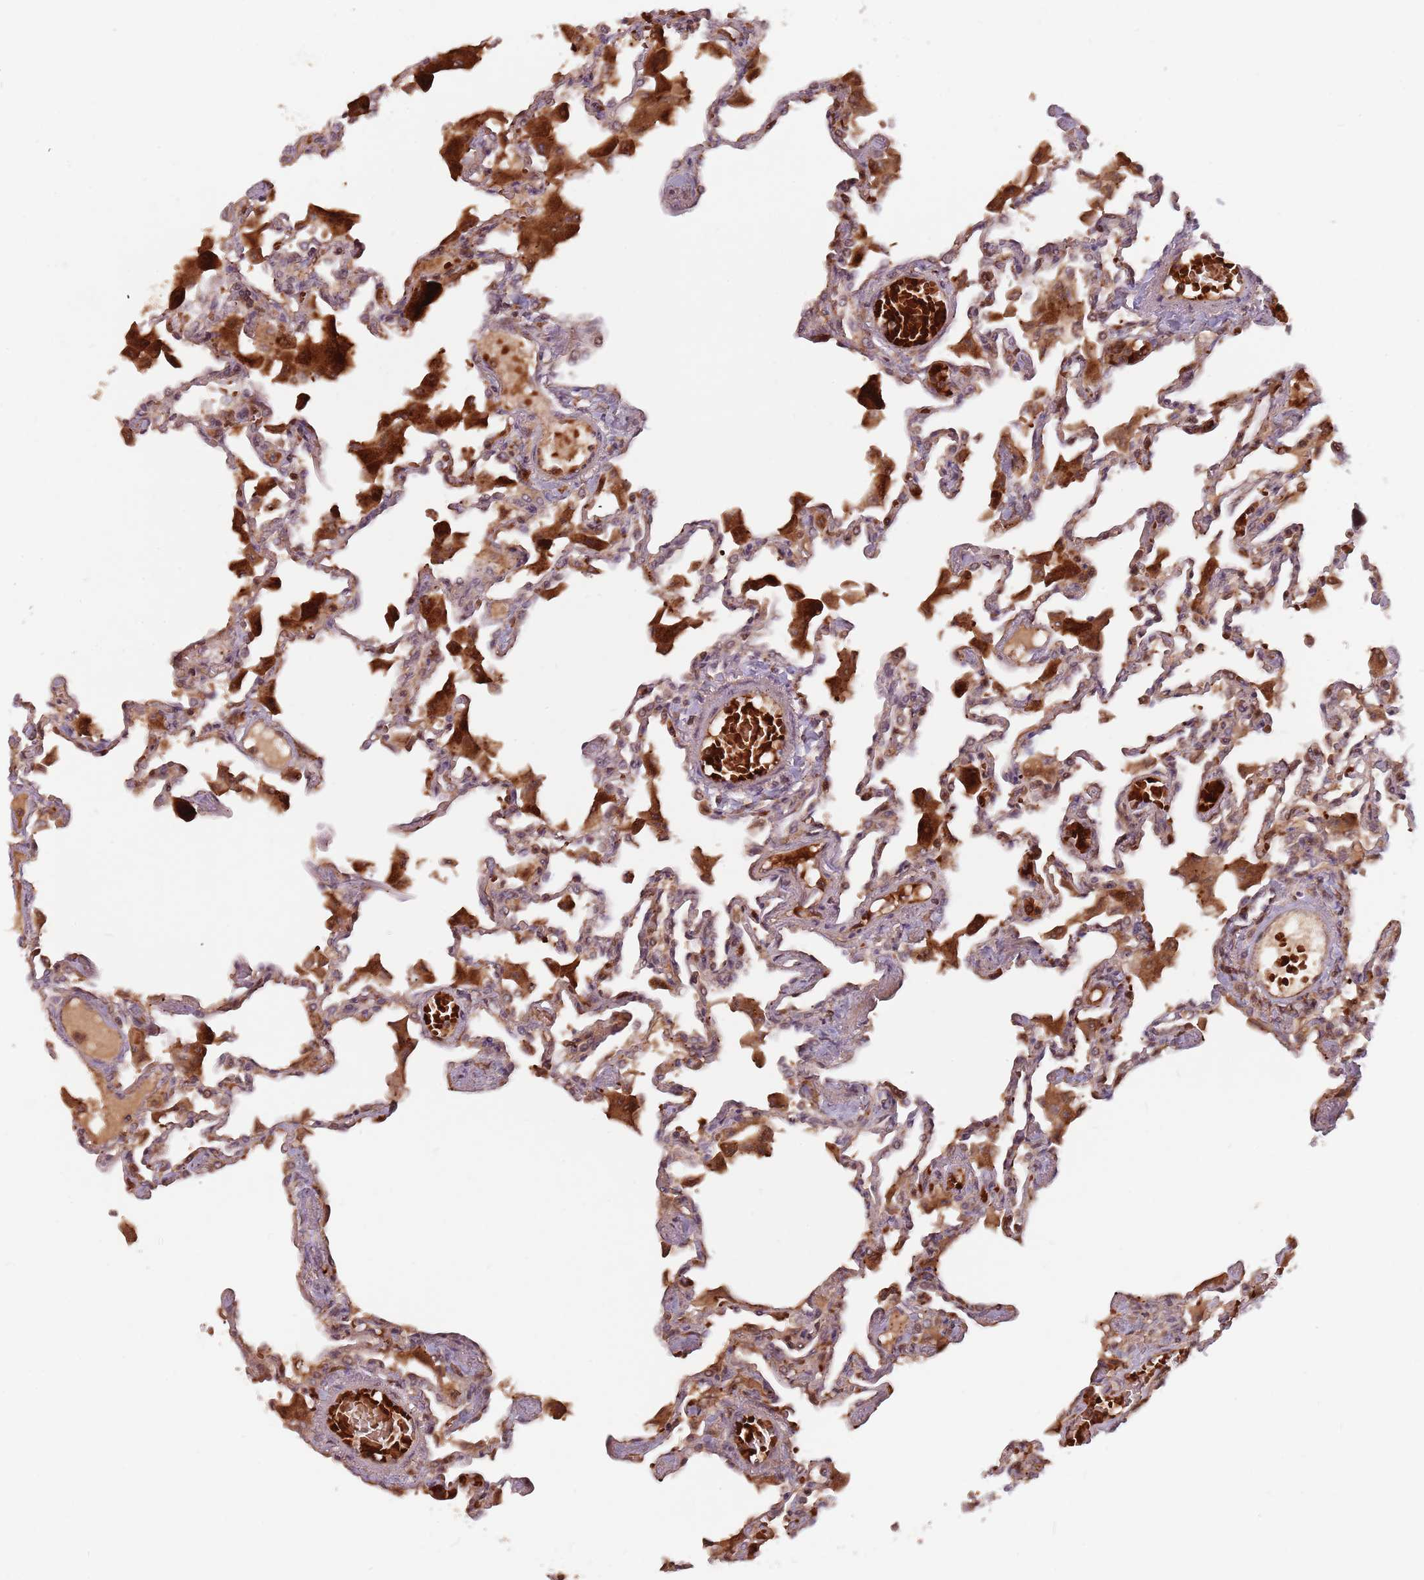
{"staining": {"intensity": "weak", "quantity": "25%-75%", "location": "cytoplasmic/membranous"}, "tissue": "lung", "cell_type": "Alveolar cells", "image_type": "normal", "snomed": [{"axis": "morphology", "description": "Normal tissue, NOS"}, {"axis": "topography", "description": "Bronchus"}, {"axis": "topography", "description": "Lung"}], "caption": "Immunohistochemistry photomicrograph of unremarkable human lung stained for a protein (brown), which displays low levels of weak cytoplasmic/membranous staining in about 25%-75% of alveolar cells.", "gene": "GPR180", "patient": {"sex": "female", "age": 49}}